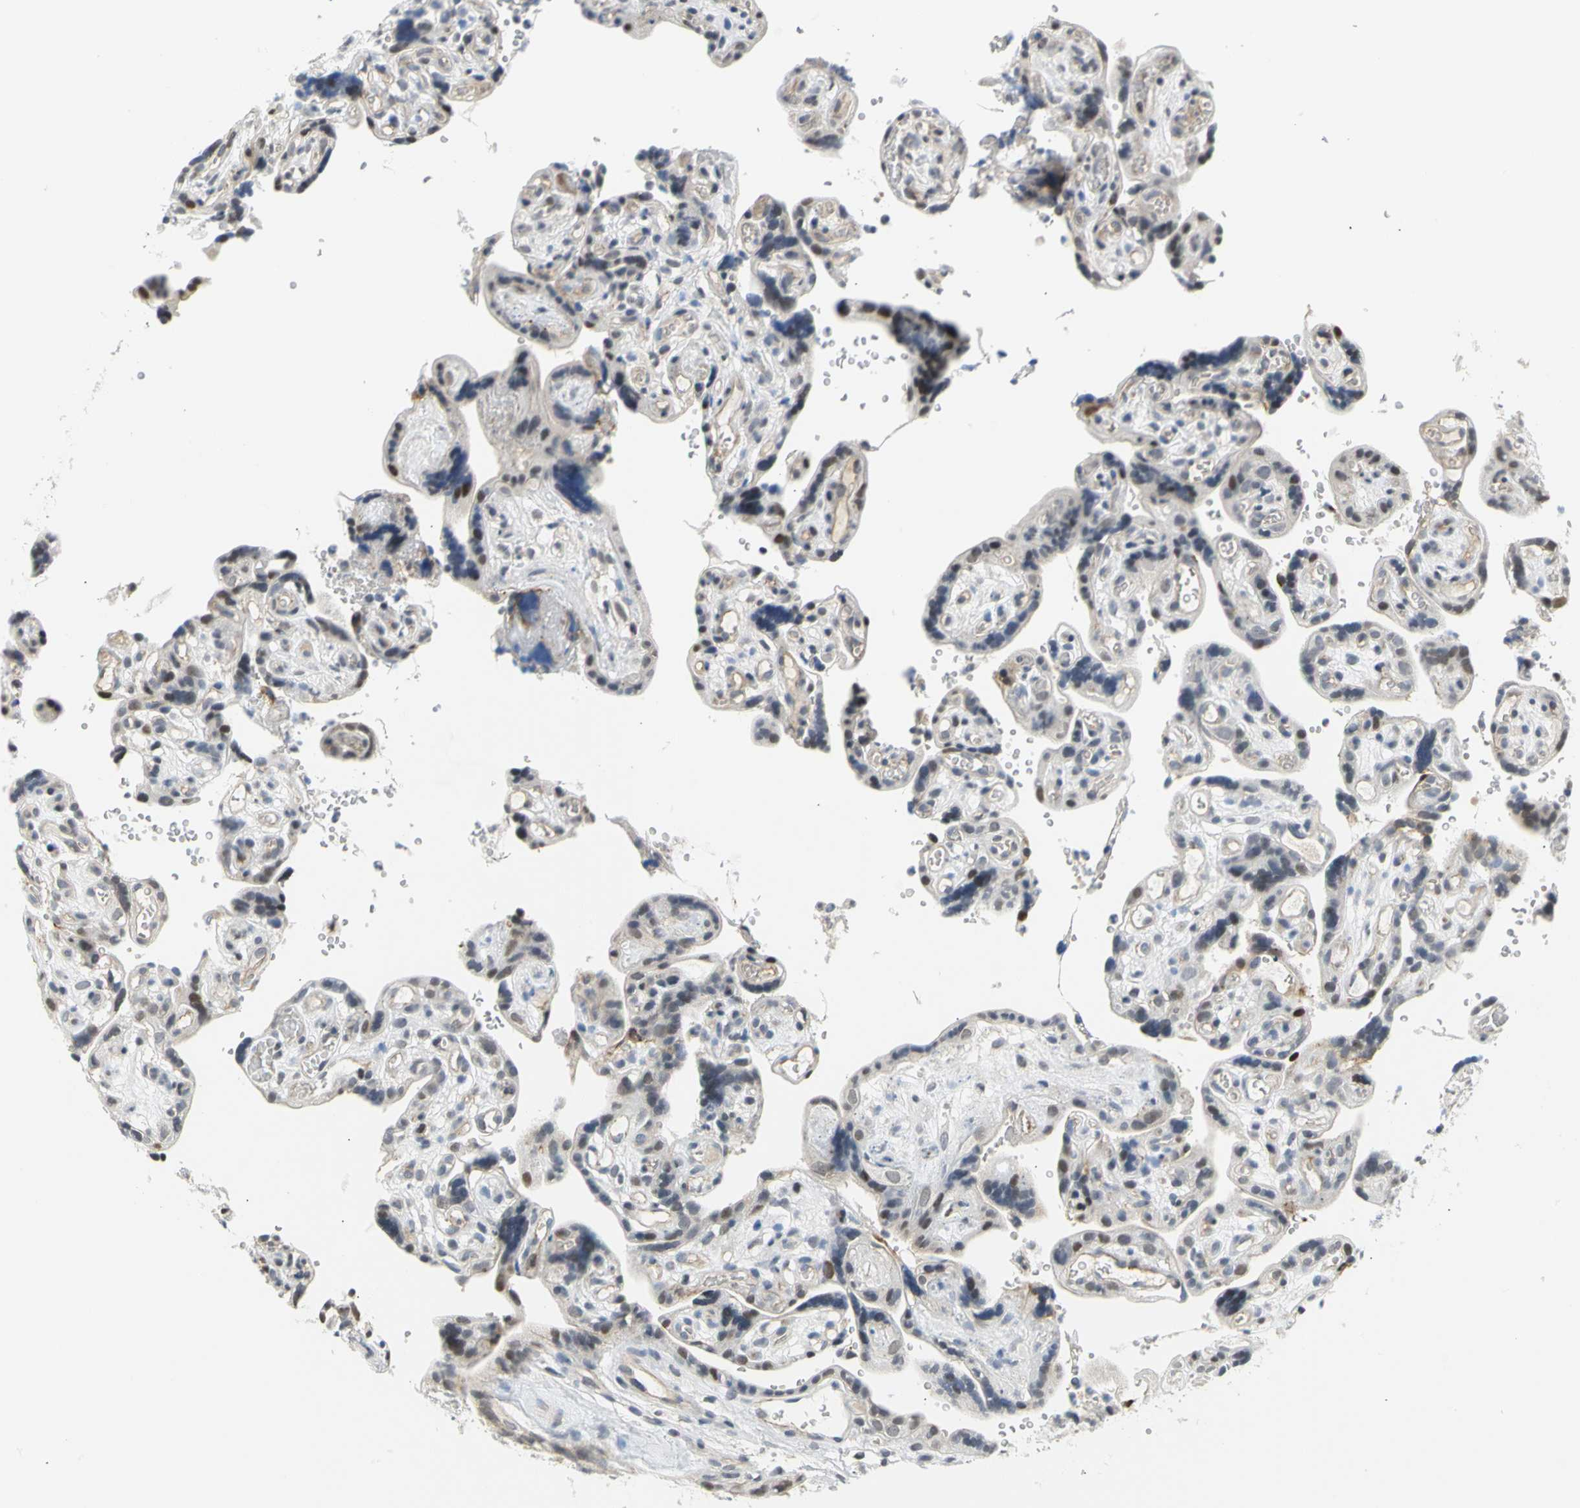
{"staining": {"intensity": "moderate", "quantity": "25%-75%", "location": "cytoplasmic/membranous,nuclear"}, "tissue": "placenta", "cell_type": "Trophoblastic cells", "image_type": "normal", "snomed": [{"axis": "morphology", "description": "Normal tissue, NOS"}, {"axis": "topography", "description": "Placenta"}], "caption": "Immunohistochemistry staining of benign placenta, which displays medium levels of moderate cytoplasmic/membranous,nuclear positivity in about 25%-75% of trophoblastic cells indicating moderate cytoplasmic/membranous,nuclear protein staining. The staining was performed using DAB (3,3'-diaminobenzidine) (brown) for protein detection and nuclei were counterstained in hematoxylin (blue).", "gene": "IMPG2", "patient": {"sex": "female", "age": 30}}